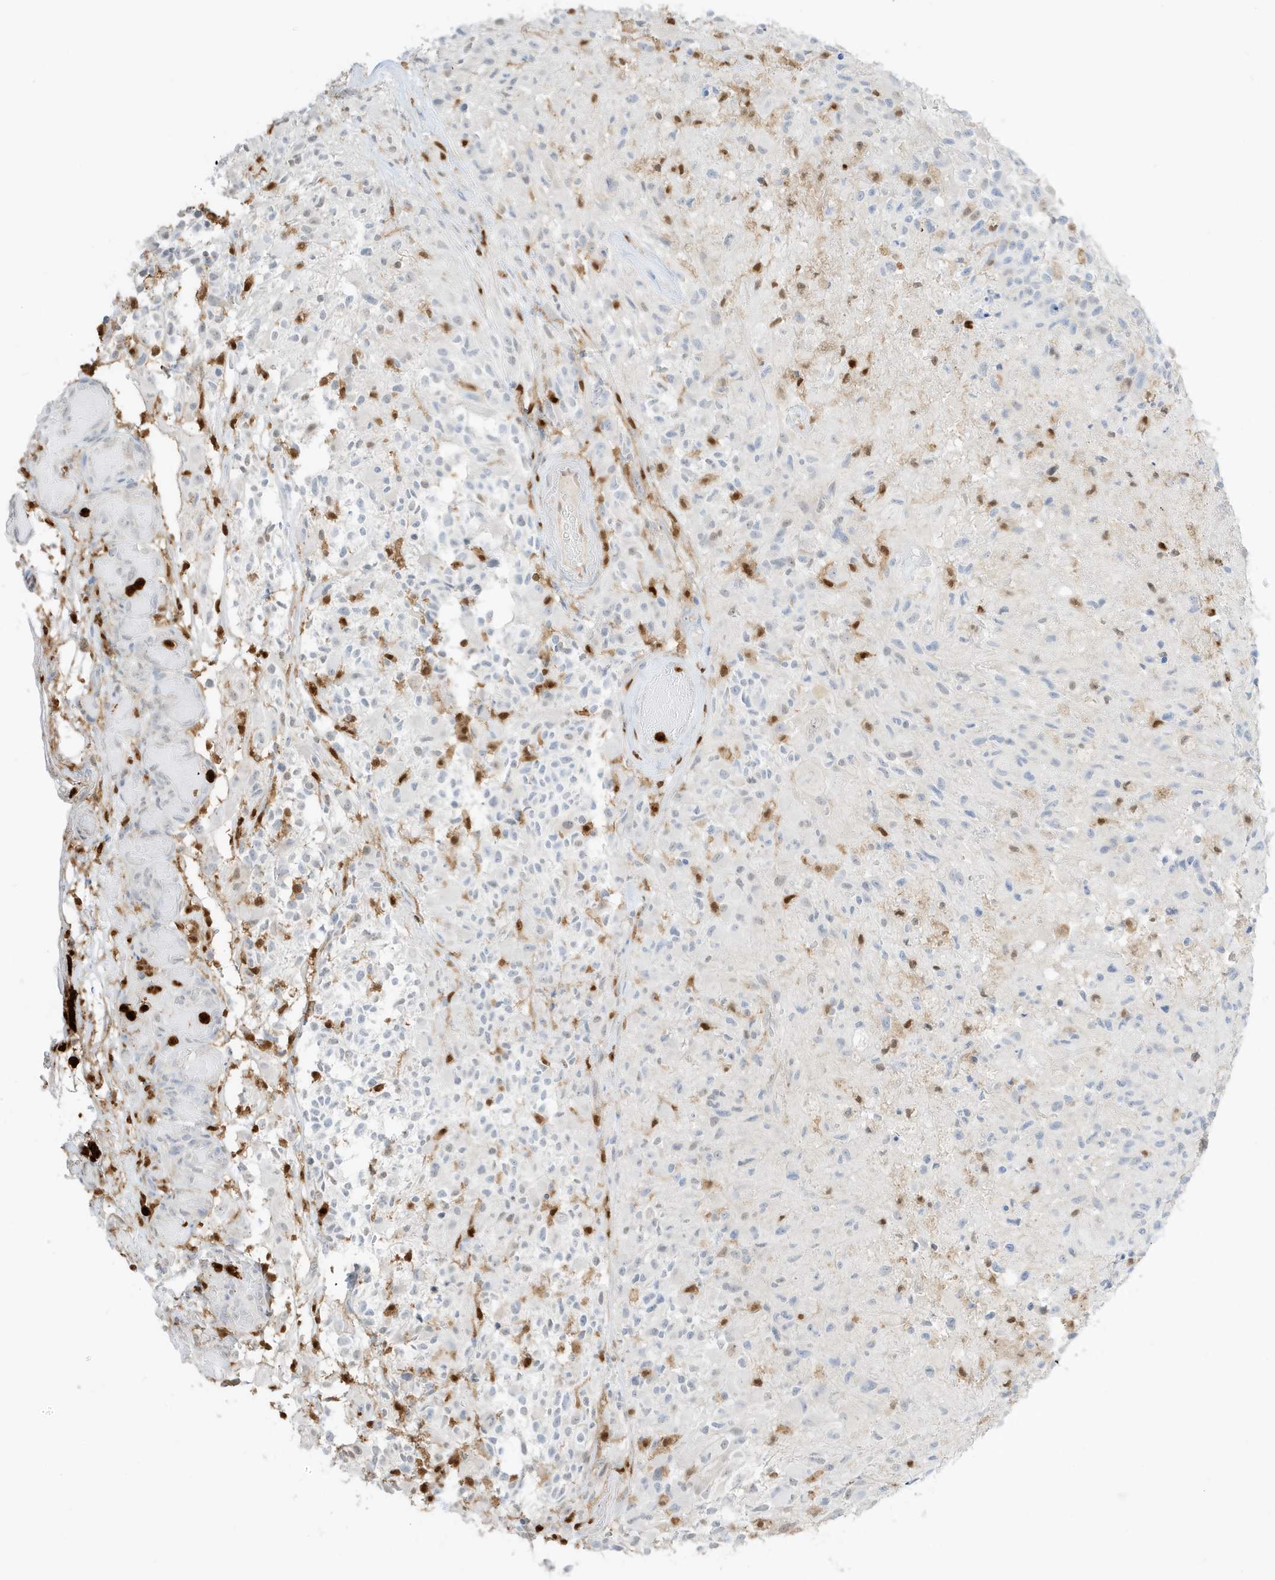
{"staining": {"intensity": "negative", "quantity": "none", "location": "none"}, "tissue": "glioma", "cell_type": "Tumor cells", "image_type": "cancer", "snomed": [{"axis": "morphology", "description": "Glioma, malignant, High grade"}, {"axis": "morphology", "description": "Glioblastoma, NOS"}, {"axis": "topography", "description": "Brain"}], "caption": "This is a photomicrograph of immunohistochemistry (IHC) staining of glioma, which shows no positivity in tumor cells. (Brightfield microscopy of DAB (3,3'-diaminobenzidine) IHC at high magnification).", "gene": "GCA", "patient": {"sex": "male", "age": 60}}